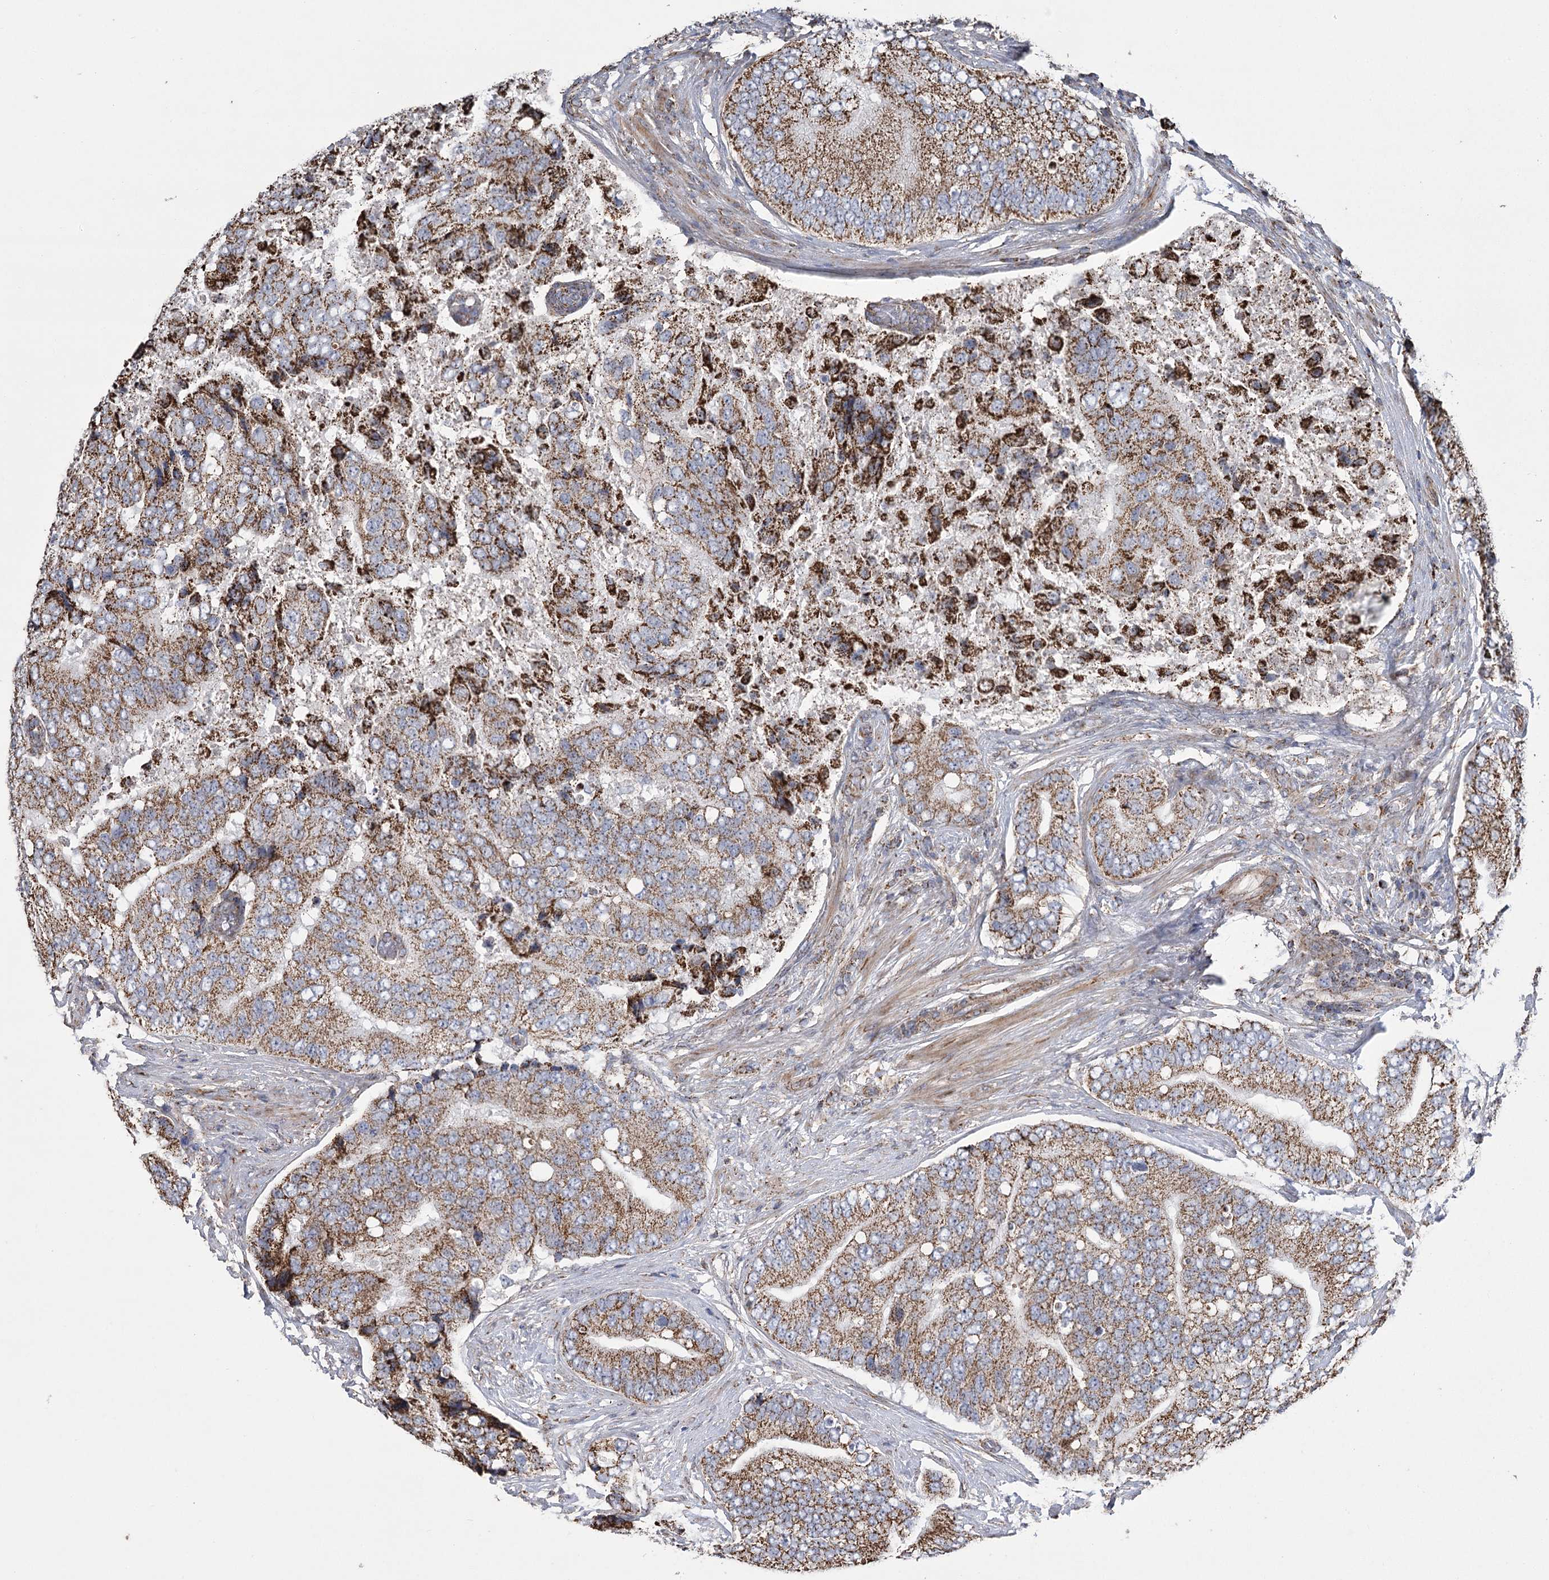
{"staining": {"intensity": "strong", "quantity": ">75%", "location": "cytoplasmic/membranous"}, "tissue": "prostate cancer", "cell_type": "Tumor cells", "image_type": "cancer", "snomed": [{"axis": "morphology", "description": "Adenocarcinoma, High grade"}, {"axis": "topography", "description": "Prostate"}], "caption": "High-magnification brightfield microscopy of prostate high-grade adenocarcinoma stained with DAB (3,3'-diaminobenzidine) (brown) and counterstained with hematoxylin (blue). tumor cells exhibit strong cytoplasmic/membranous staining is identified in approximately>75% of cells.", "gene": "RANBP3L", "patient": {"sex": "male", "age": 70}}